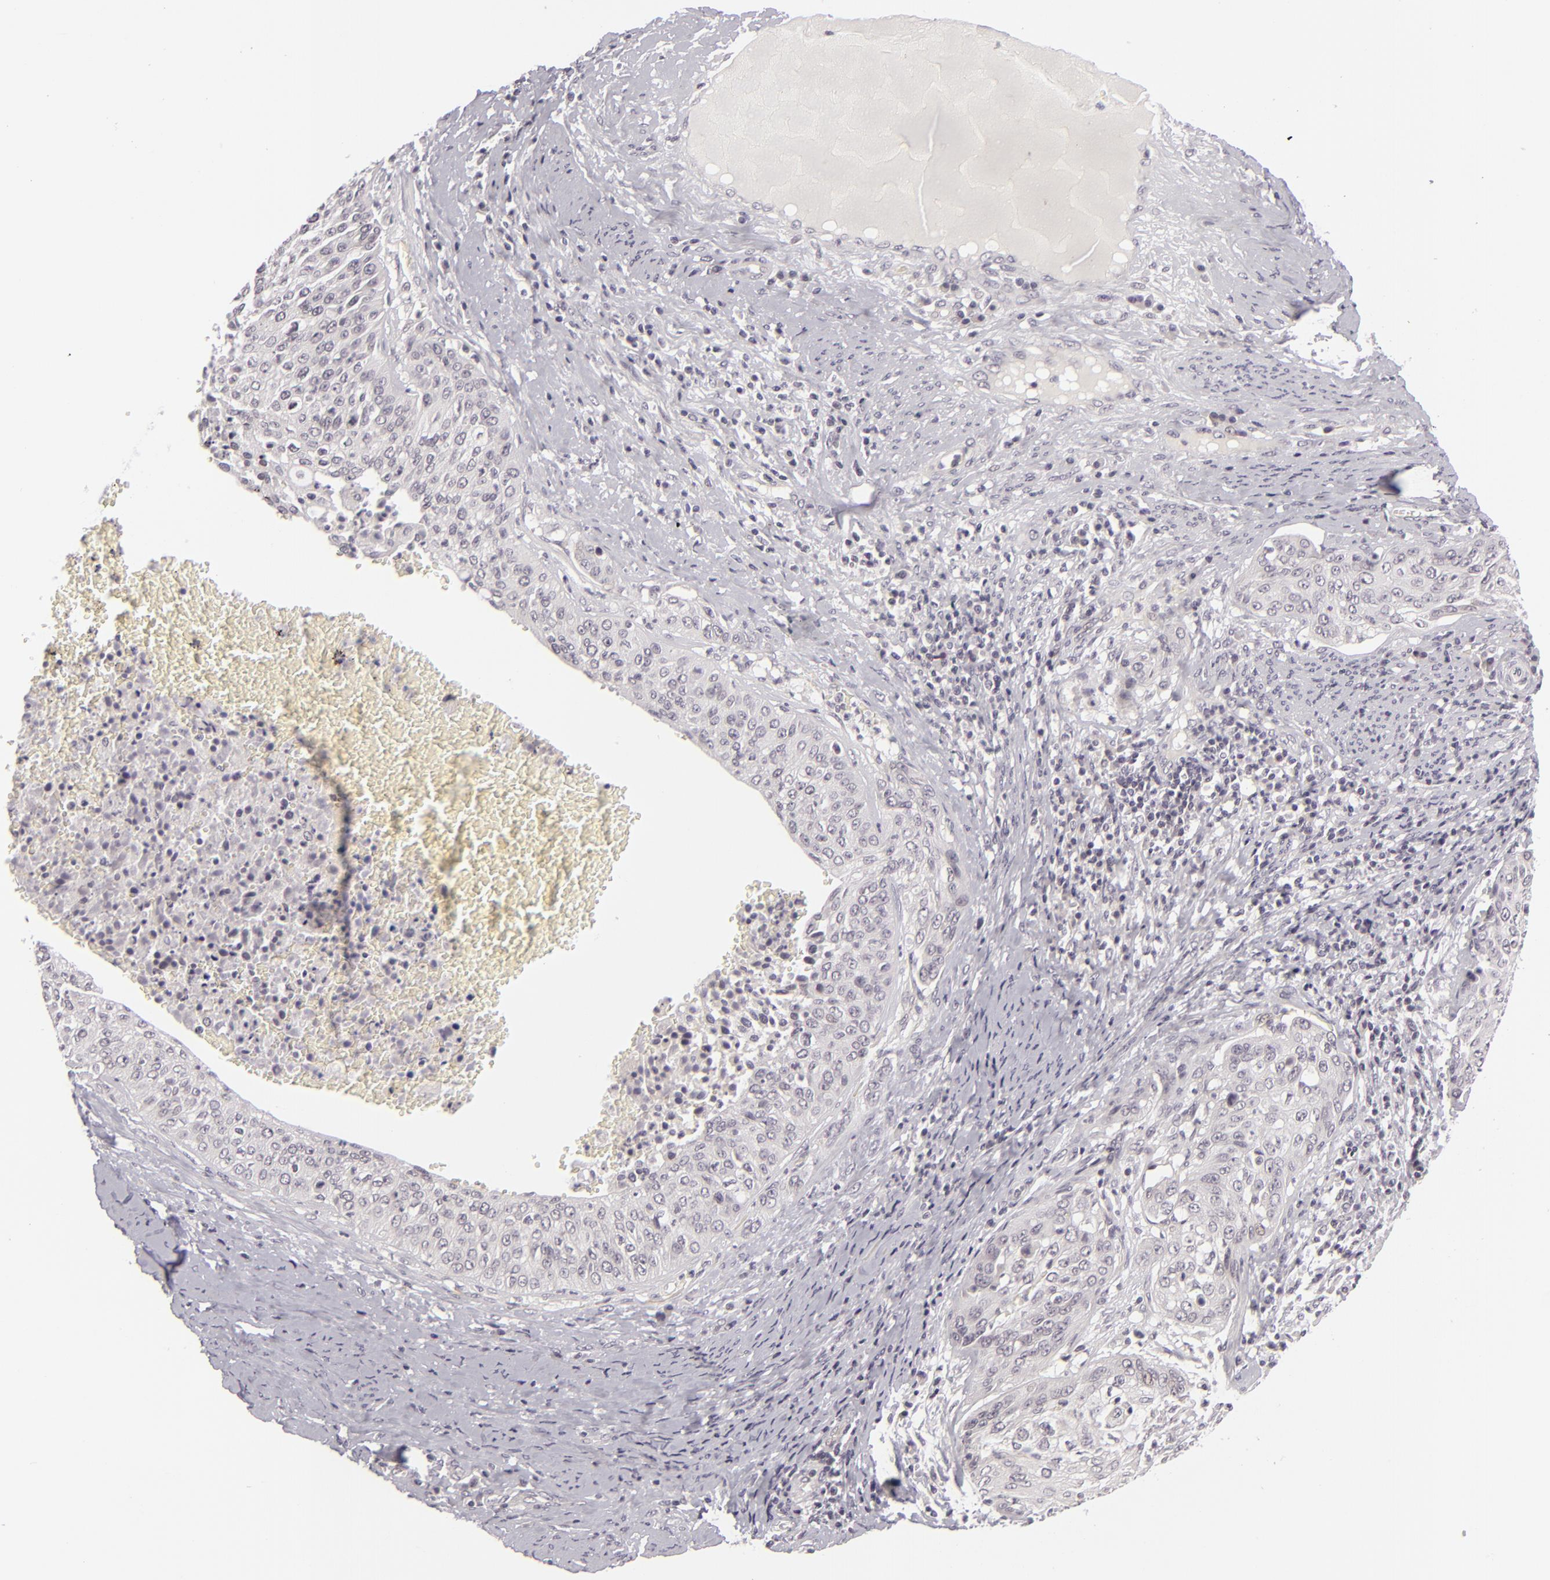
{"staining": {"intensity": "negative", "quantity": "none", "location": "none"}, "tissue": "cervical cancer", "cell_type": "Tumor cells", "image_type": "cancer", "snomed": [{"axis": "morphology", "description": "Squamous cell carcinoma, NOS"}, {"axis": "topography", "description": "Cervix"}], "caption": "The IHC micrograph has no significant staining in tumor cells of squamous cell carcinoma (cervical) tissue. (Stains: DAB (3,3'-diaminobenzidine) IHC with hematoxylin counter stain, Microscopy: brightfield microscopy at high magnification).", "gene": "DLG3", "patient": {"sex": "female", "age": 41}}